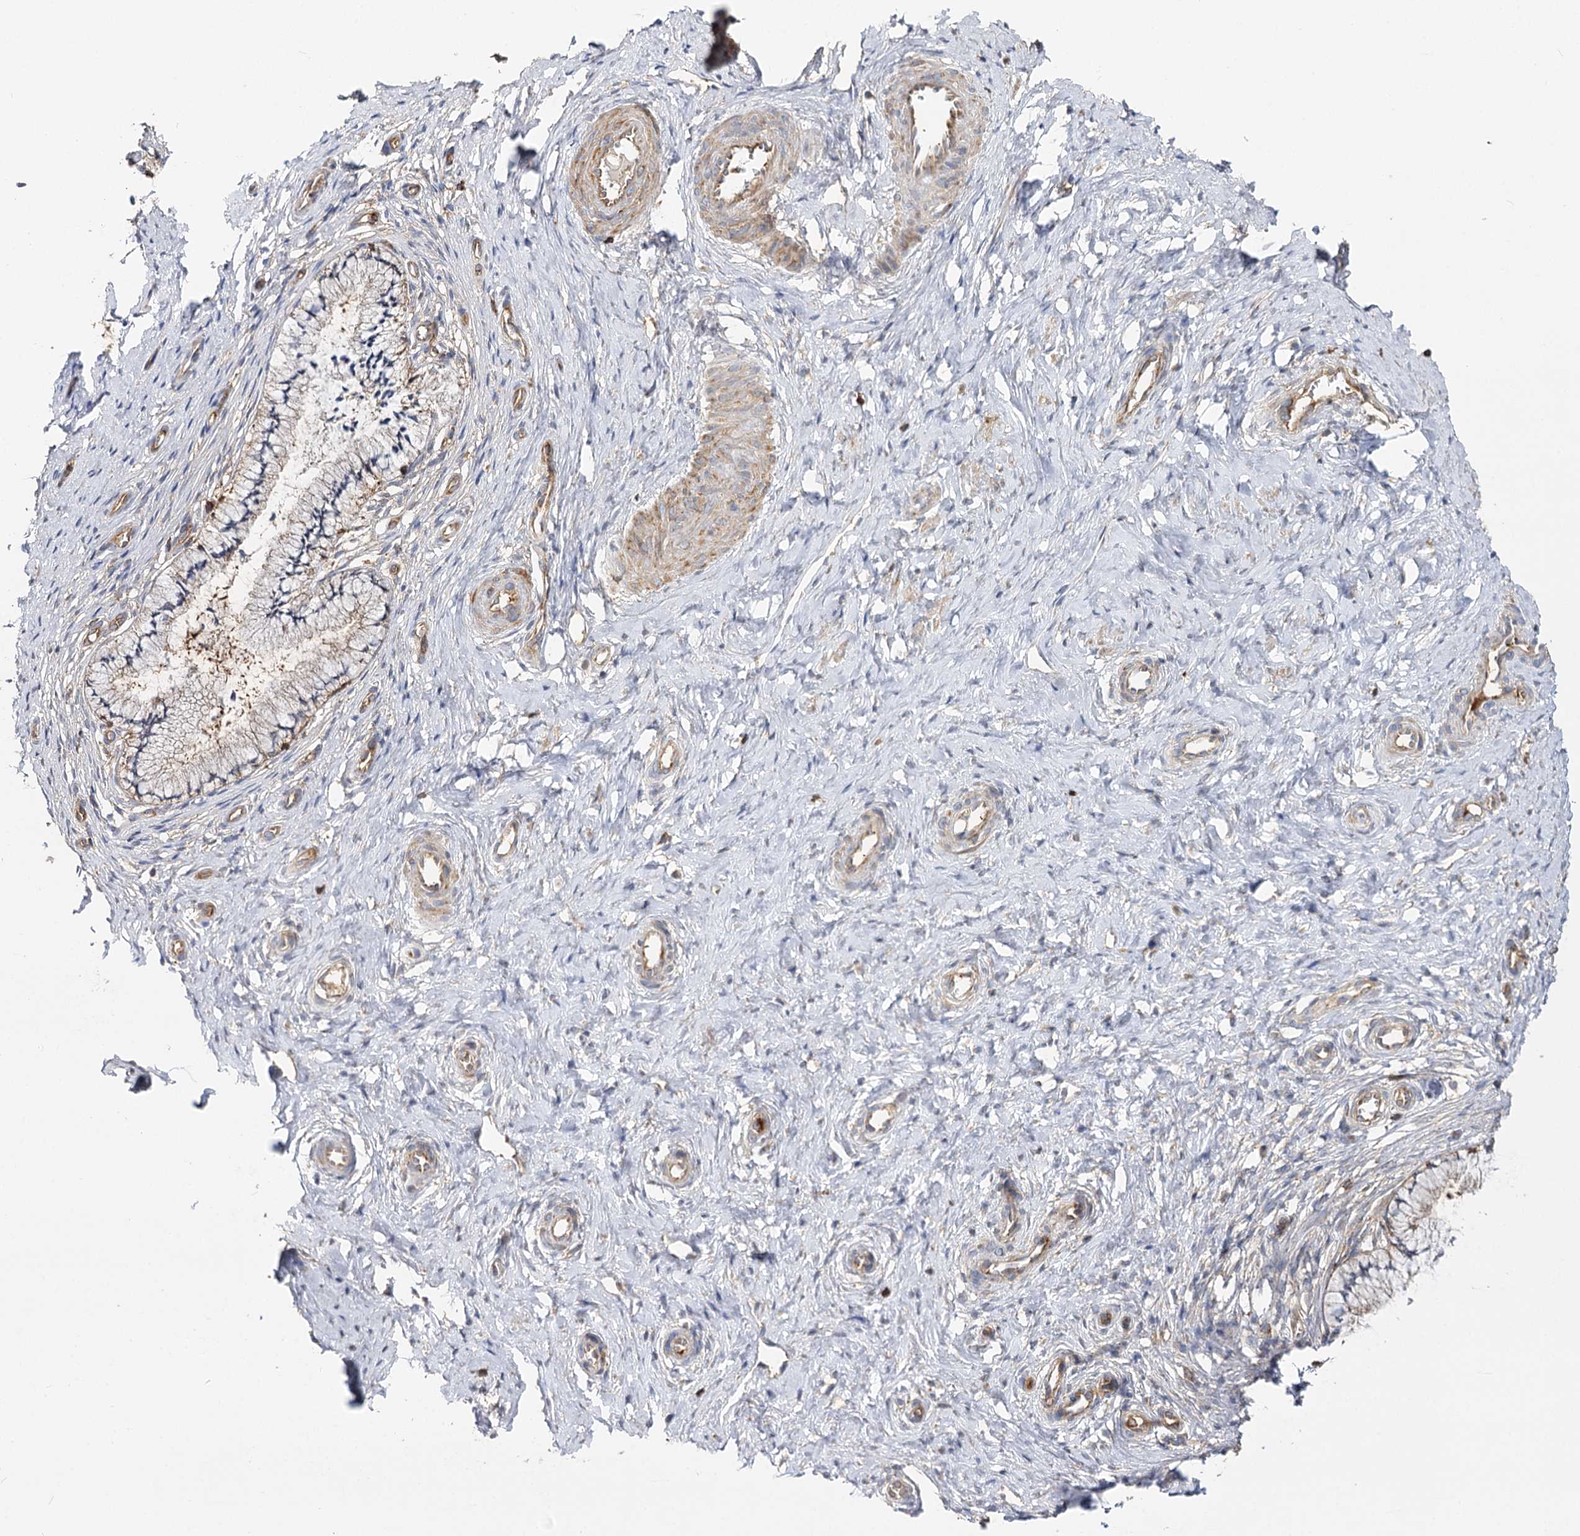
{"staining": {"intensity": "moderate", "quantity": "25%-75%", "location": "cytoplasmic/membranous"}, "tissue": "cervix", "cell_type": "Glandular cells", "image_type": "normal", "snomed": [{"axis": "morphology", "description": "Normal tissue, NOS"}, {"axis": "topography", "description": "Cervix"}], "caption": "Cervix stained with immunohistochemistry exhibits moderate cytoplasmic/membranous expression in about 25%-75% of glandular cells. Using DAB (brown) and hematoxylin (blue) stains, captured at high magnification using brightfield microscopy.", "gene": "SEC24B", "patient": {"sex": "female", "age": 36}}